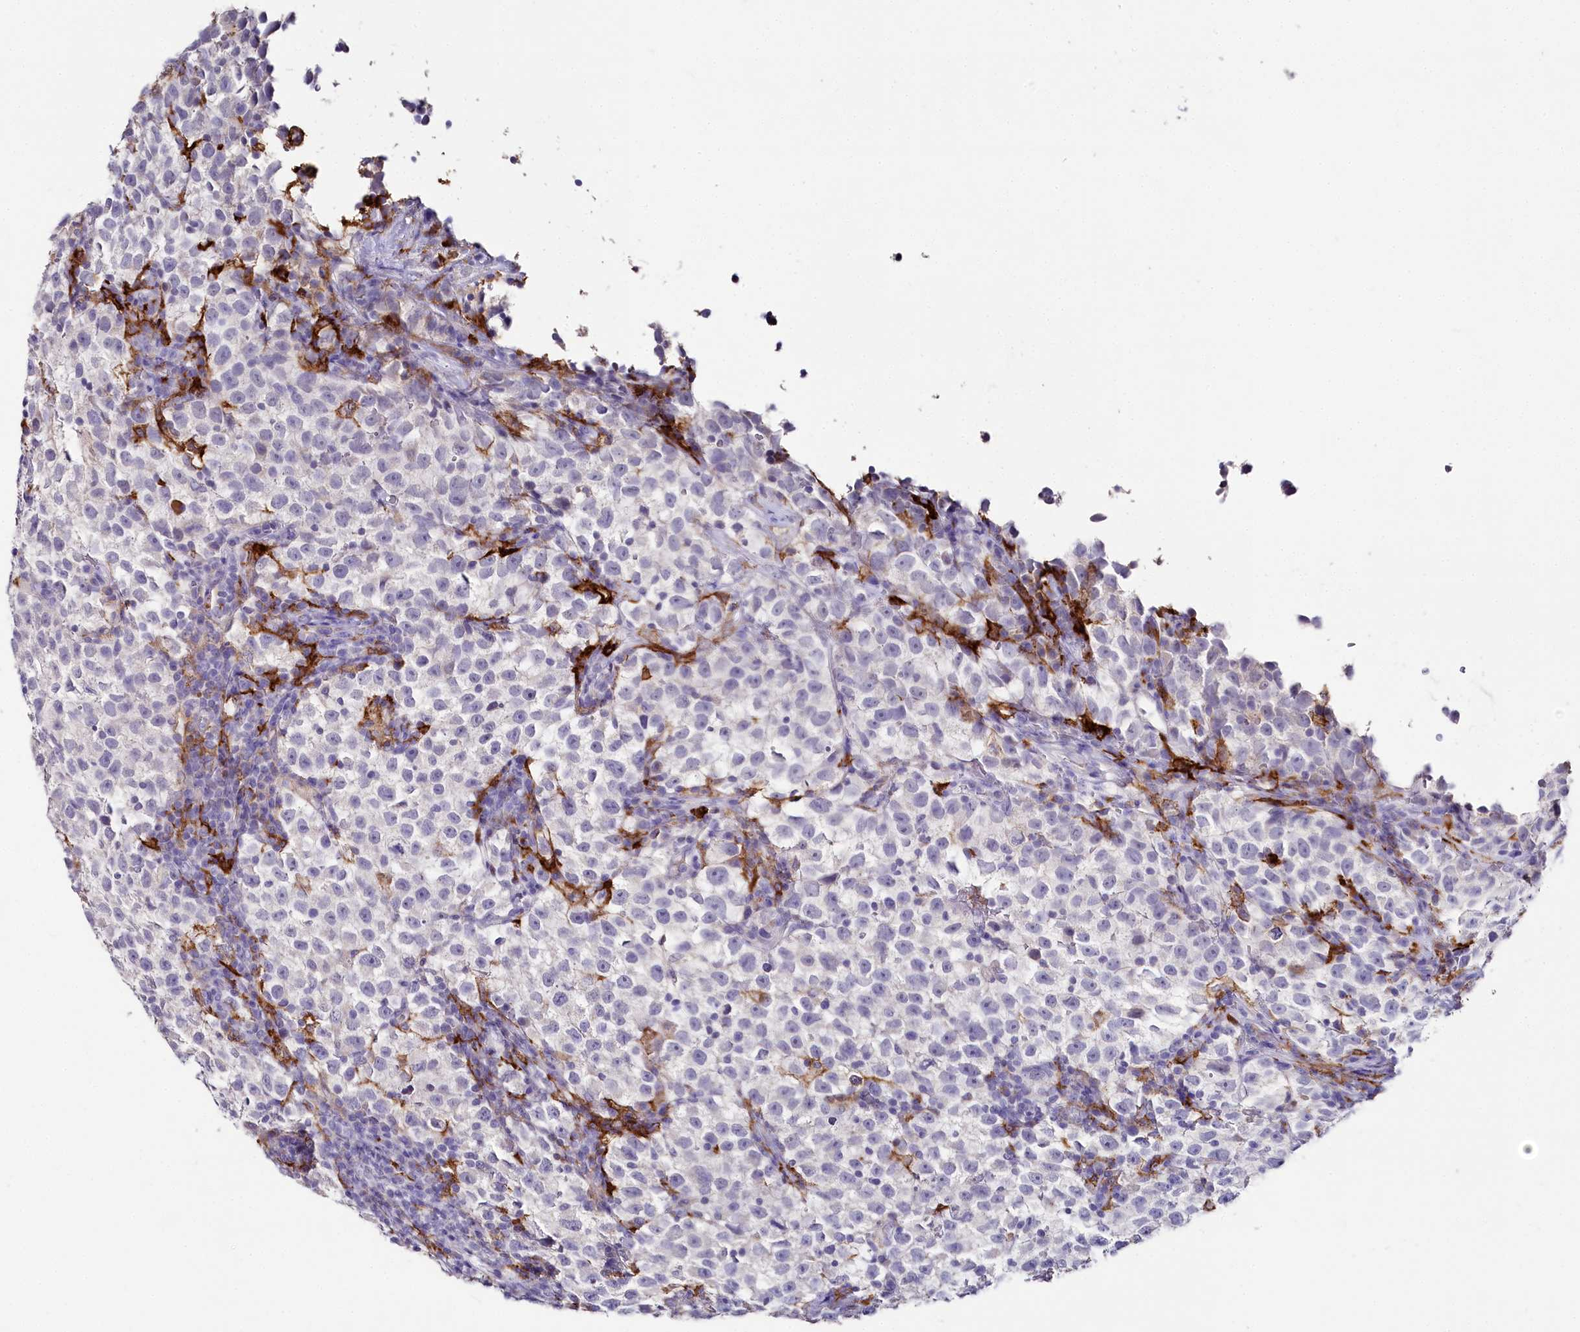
{"staining": {"intensity": "negative", "quantity": "none", "location": "none"}, "tissue": "testis cancer", "cell_type": "Tumor cells", "image_type": "cancer", "snomed": [{"axis": "morphology", "description": "Seminoma, NOS"}, {"axis": "topography", "description": "Testis"}], "caption": "DAB immunohistochemical staining of human testis seminoma displays no significant expression in tumor cells. Brightfield microscopy of IHC stained with DAB (brown) and hematoxylin (blue), captured at high magnification.", "gene": "CLEC4M", "patient": {"sex": "male", "age": 22}}